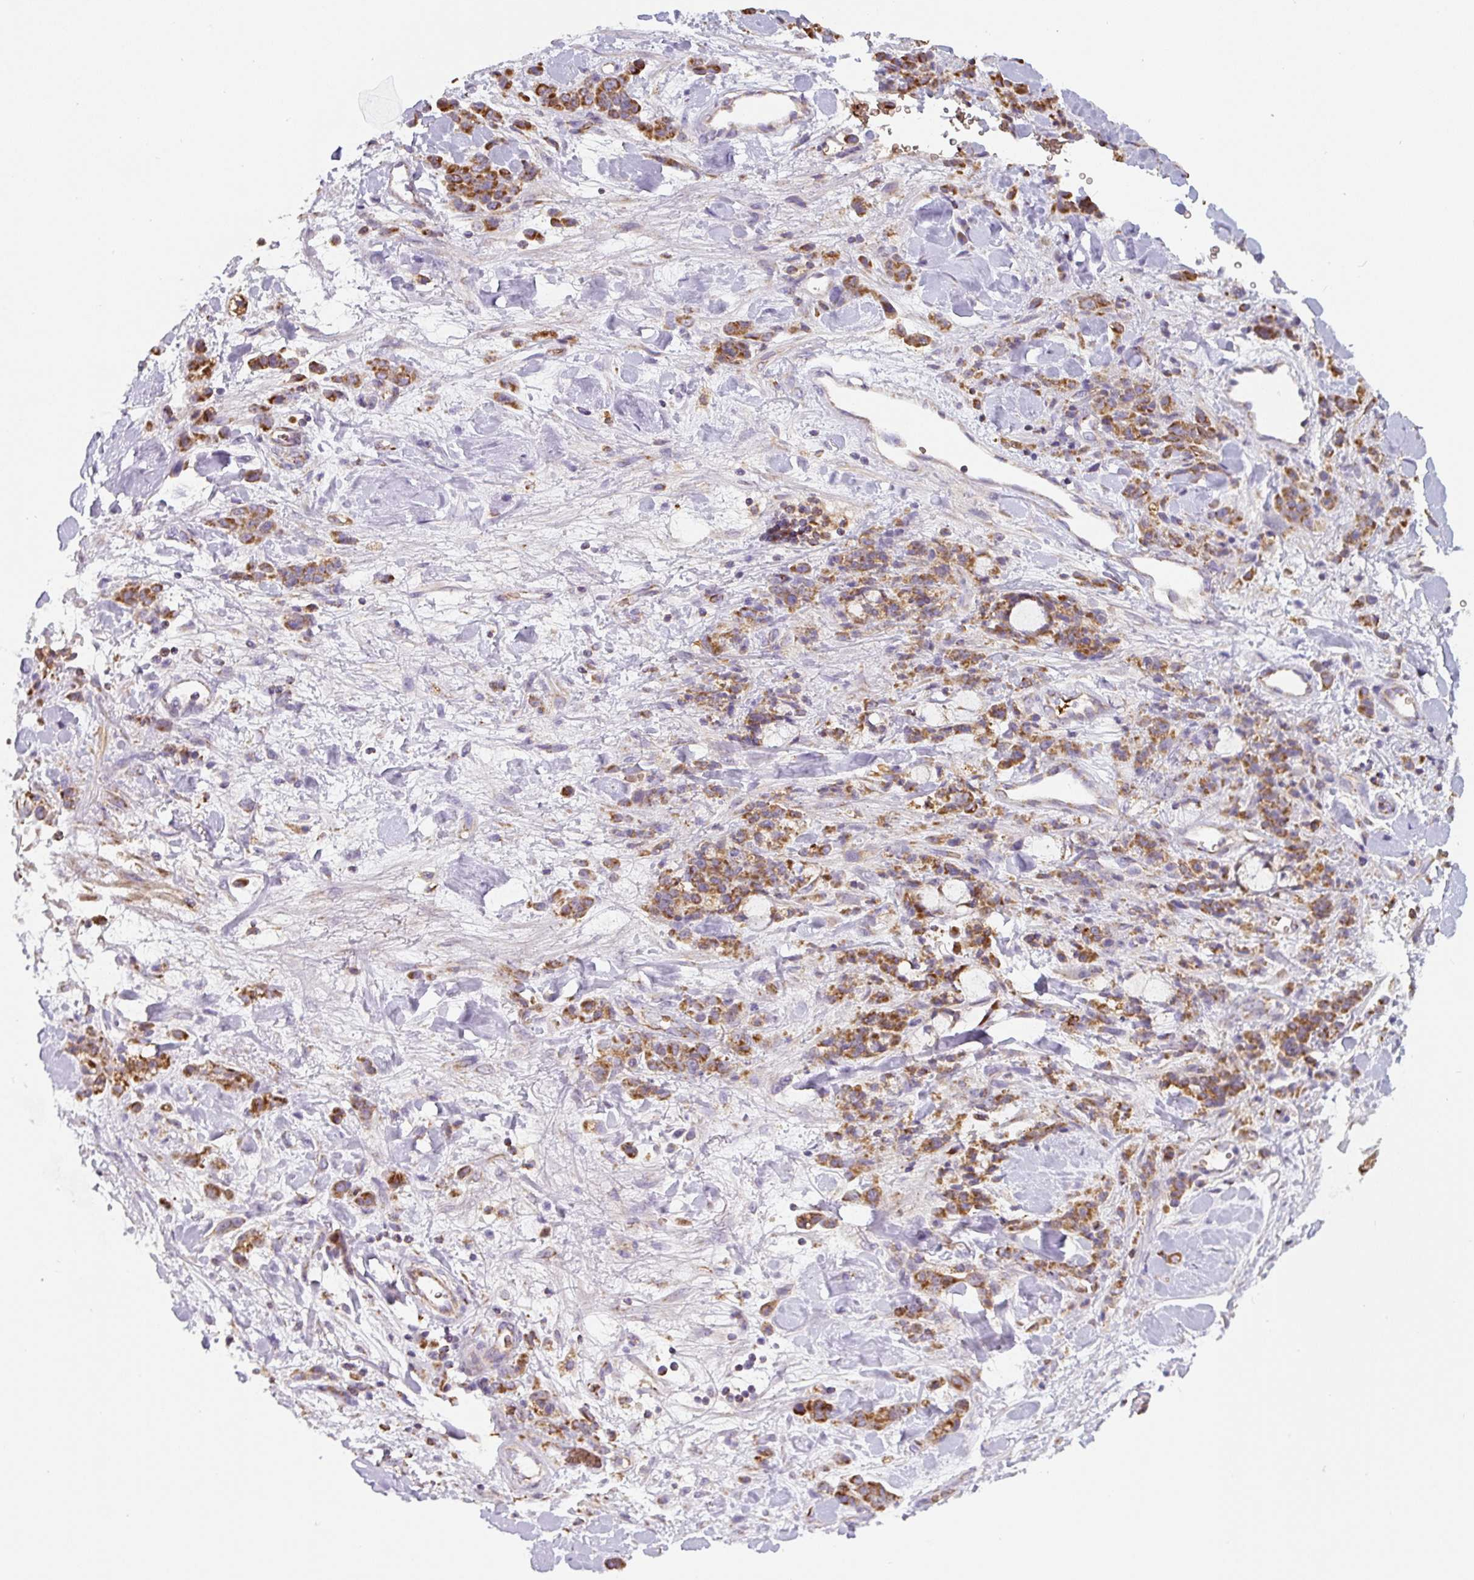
{"staining": {"intensity": "strong", "quantity": ">75%", "location": "cytoplasmic/membranous"}, "tissue": "stomach cancer", "cell_type": "Tumor cells", "image_type": "cancer", "snomed": [{"axis": "morphology", "description": "Normal tissue, NOS"}, {"axis": "morphology", "description": "Adenocarcinoma, NOS"}, {"axis": "topography", "description": "Stomach"}], "caption": "Immunohistochemical staining of human stomach cancer reveals high levels of strong cytoplasmic/membranous expression in about >75% of tumor cells.", "gene": "MT-CO2", "patient": {"sex": "male", "age": 82}}